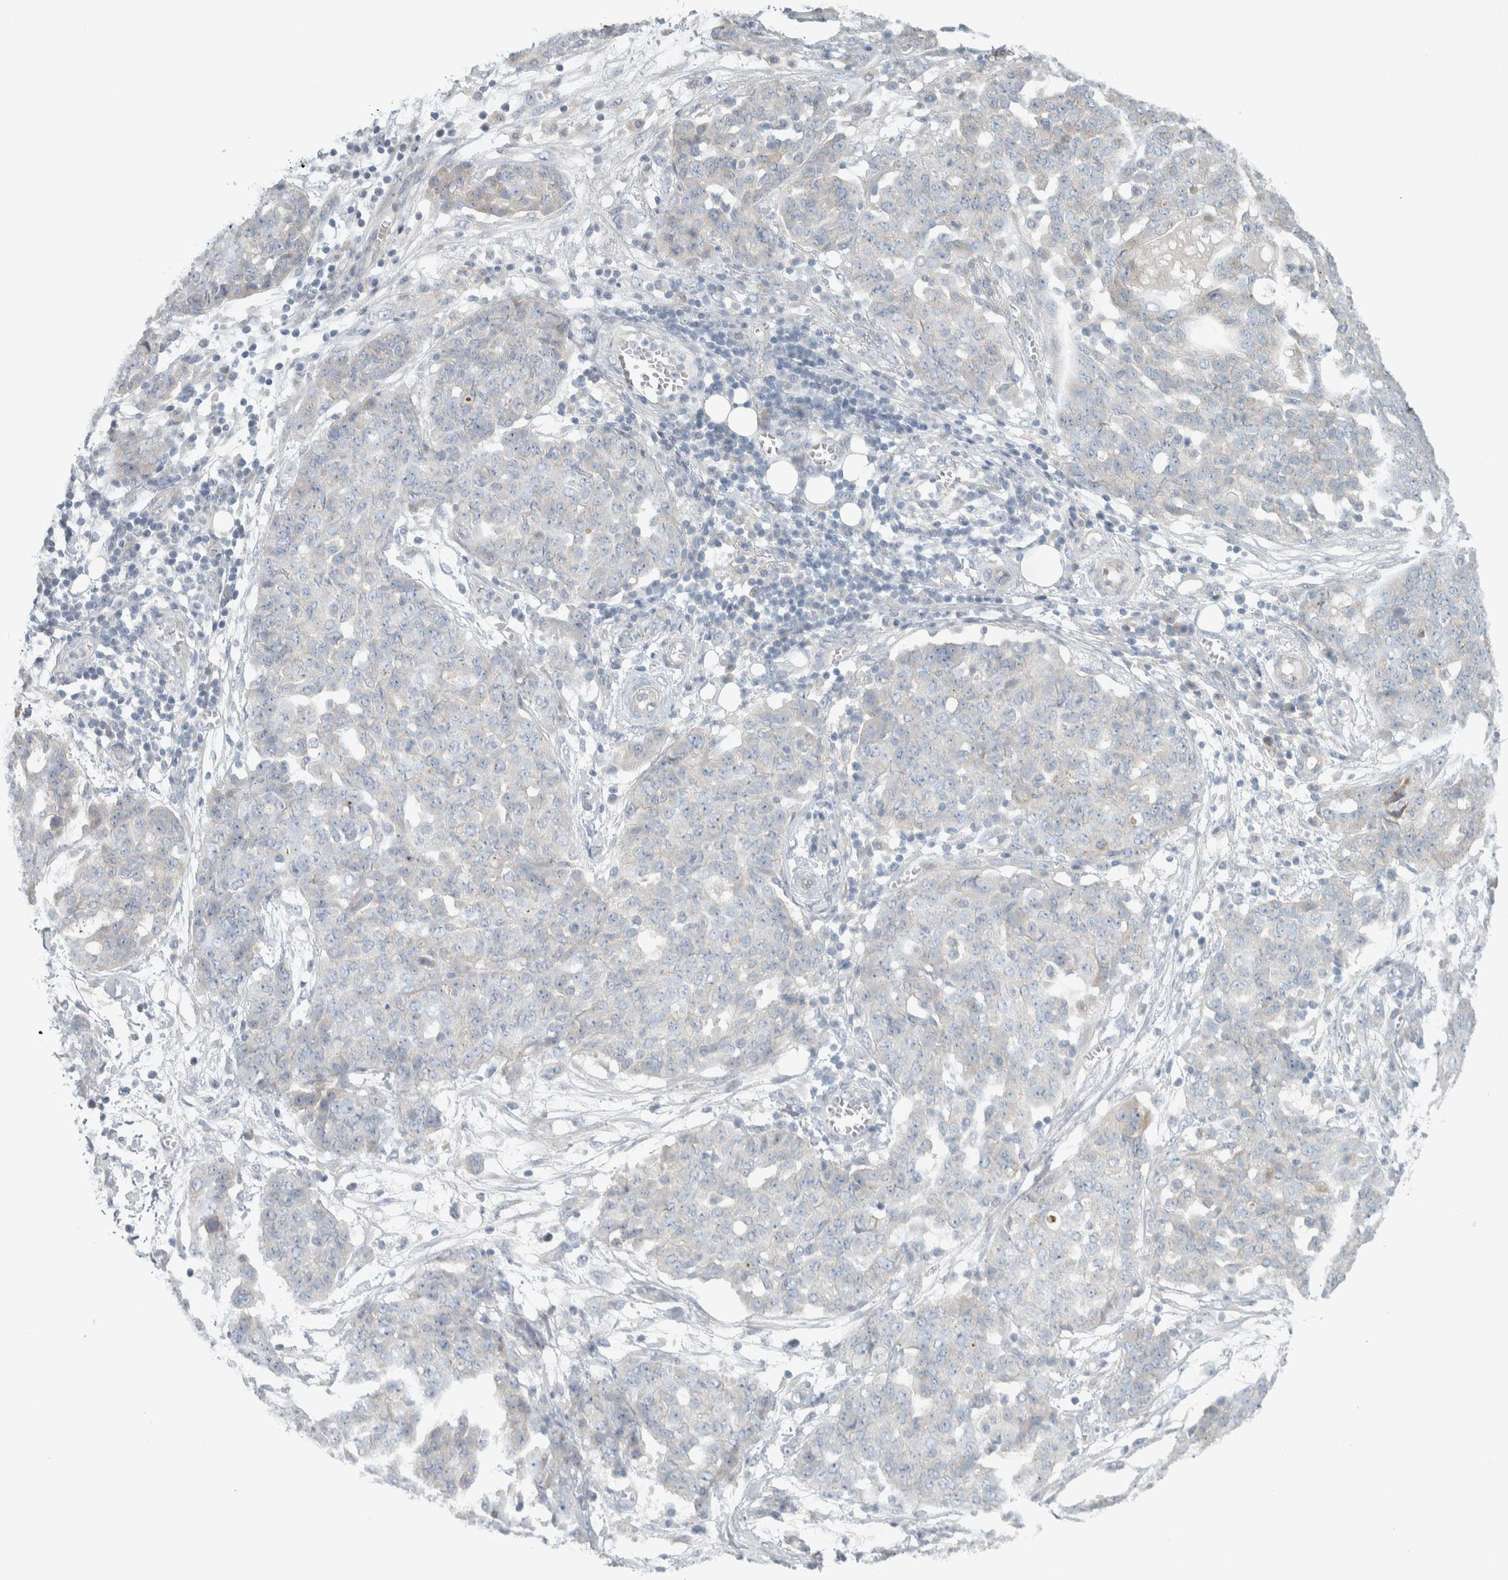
{"staining": {"intensity": "negative", "quantity": "none", "location": "none"}, "tissue": "ovarian cancer", "cell_type": "Tumor cells", "image_type": "cancer", "snomed": [{"axis": "morphology", "description": "Cystadenocarcinoma, serous, NOS"}, {"axis": "topography", "description": "Soft tissue"}, {"axis": "topography", "description": "Ovary"}], "caption": "A high-resolution photomicrograph shows immunohistochemistry (IHC) staining of ovarian cancer, which shows no significant expression in tumor cells.", "gene": "HGS", "patient": {"sex": "female", "age": 57}}